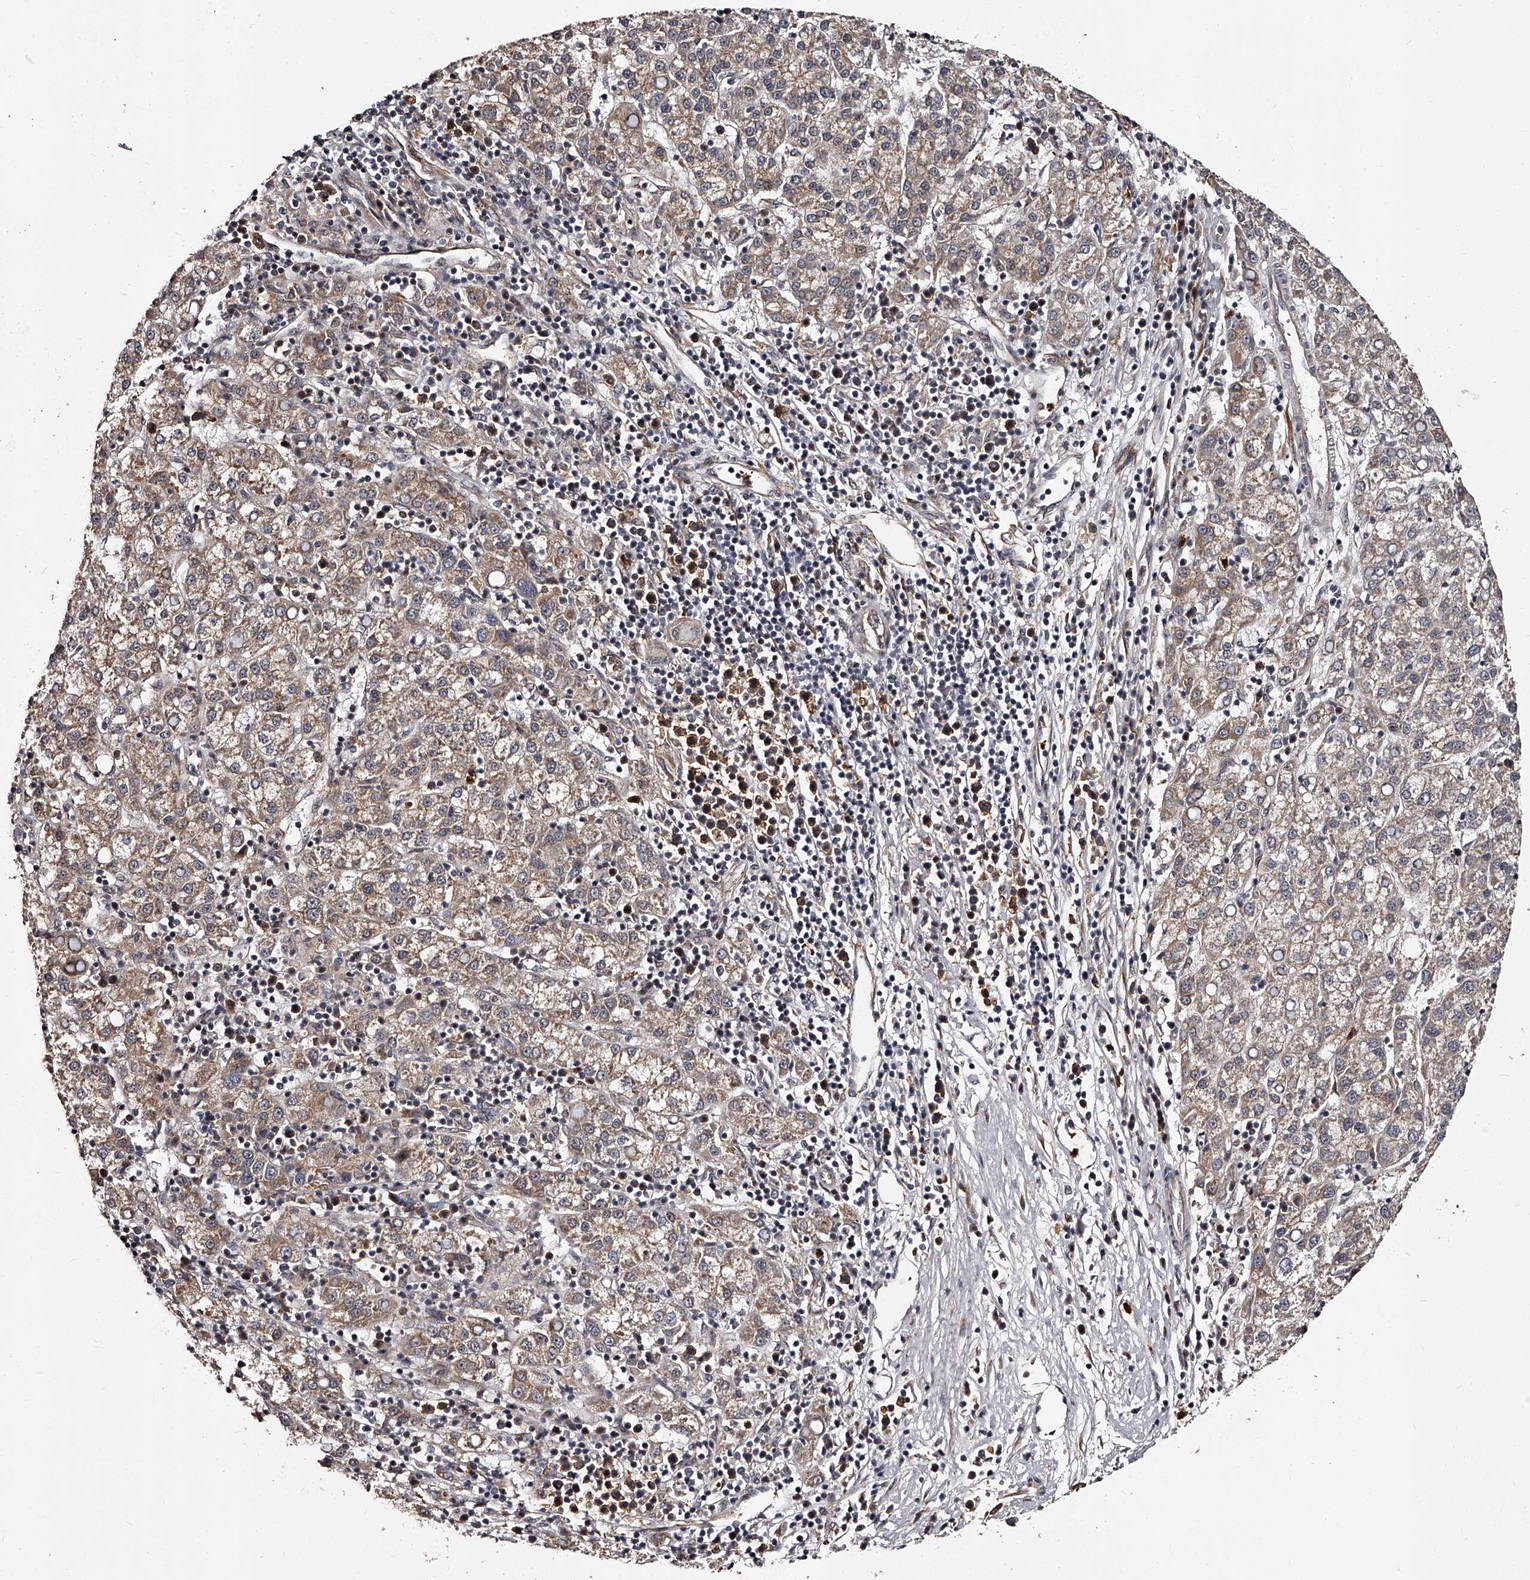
{"staining": {"intensity": "weak", "quantity": "25%-75%", "location": "cytoplasmic/membranous"}, "tissue": "liver cancer", "cell_type": "Tumor cells", "image_type": "cancer", "snomed": [{"axis": "morphology", "description": "Carcinoma, Hepatocellular, NOS"}, {"axis": "topography", "description": "Liver"}], "caption": "The histopathology image shows staining of liver cancer (hepatocellular carcinoma), revealing weak cytoplasmic/membranous protein staining (brown color) within tumor cells. The staining was performed using DAB to visualize the protein expression in brown, while the nuclei were stained in blue with hematoxylin (Magnification: 20x).", "gene": "RSC1A1", "patient": {"sex": "female", "age": 58}}